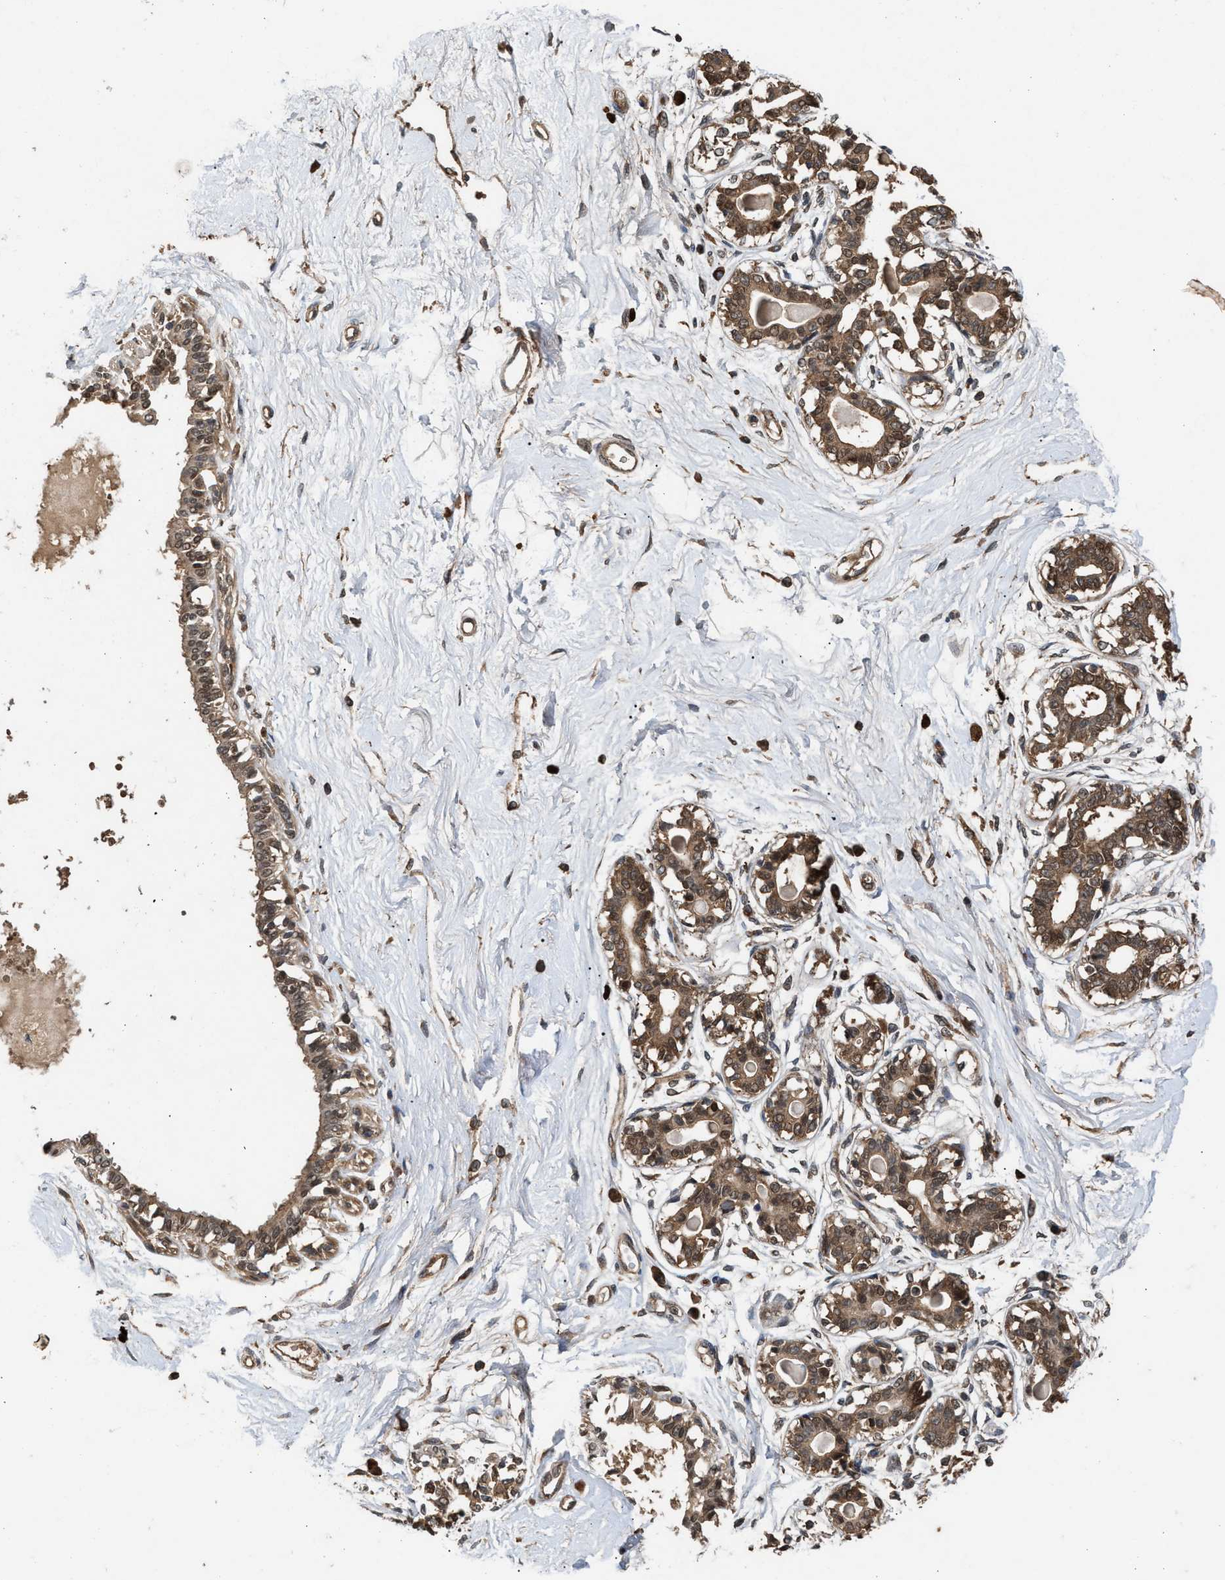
{"staining": {"intensity": "moderate", "quantity": ">75%", "location": "cytoplasmic/membranous"}, "tissue": "breast", "cell_type": "Adipocytes", "image_type": "normal", "snomed": [{"axis": "morphology", "description": "Normal tissue, NOS"}, {"axis": "topography", "description": "Breast"}], "caption": "Protein expression analysis of unremarkable breast shows moderate cytoplasmic/membranous positivity in approximately >75% of adipocytes.", "gene": "RUSC2", "patient": {"sex": "female", "age": 45}}